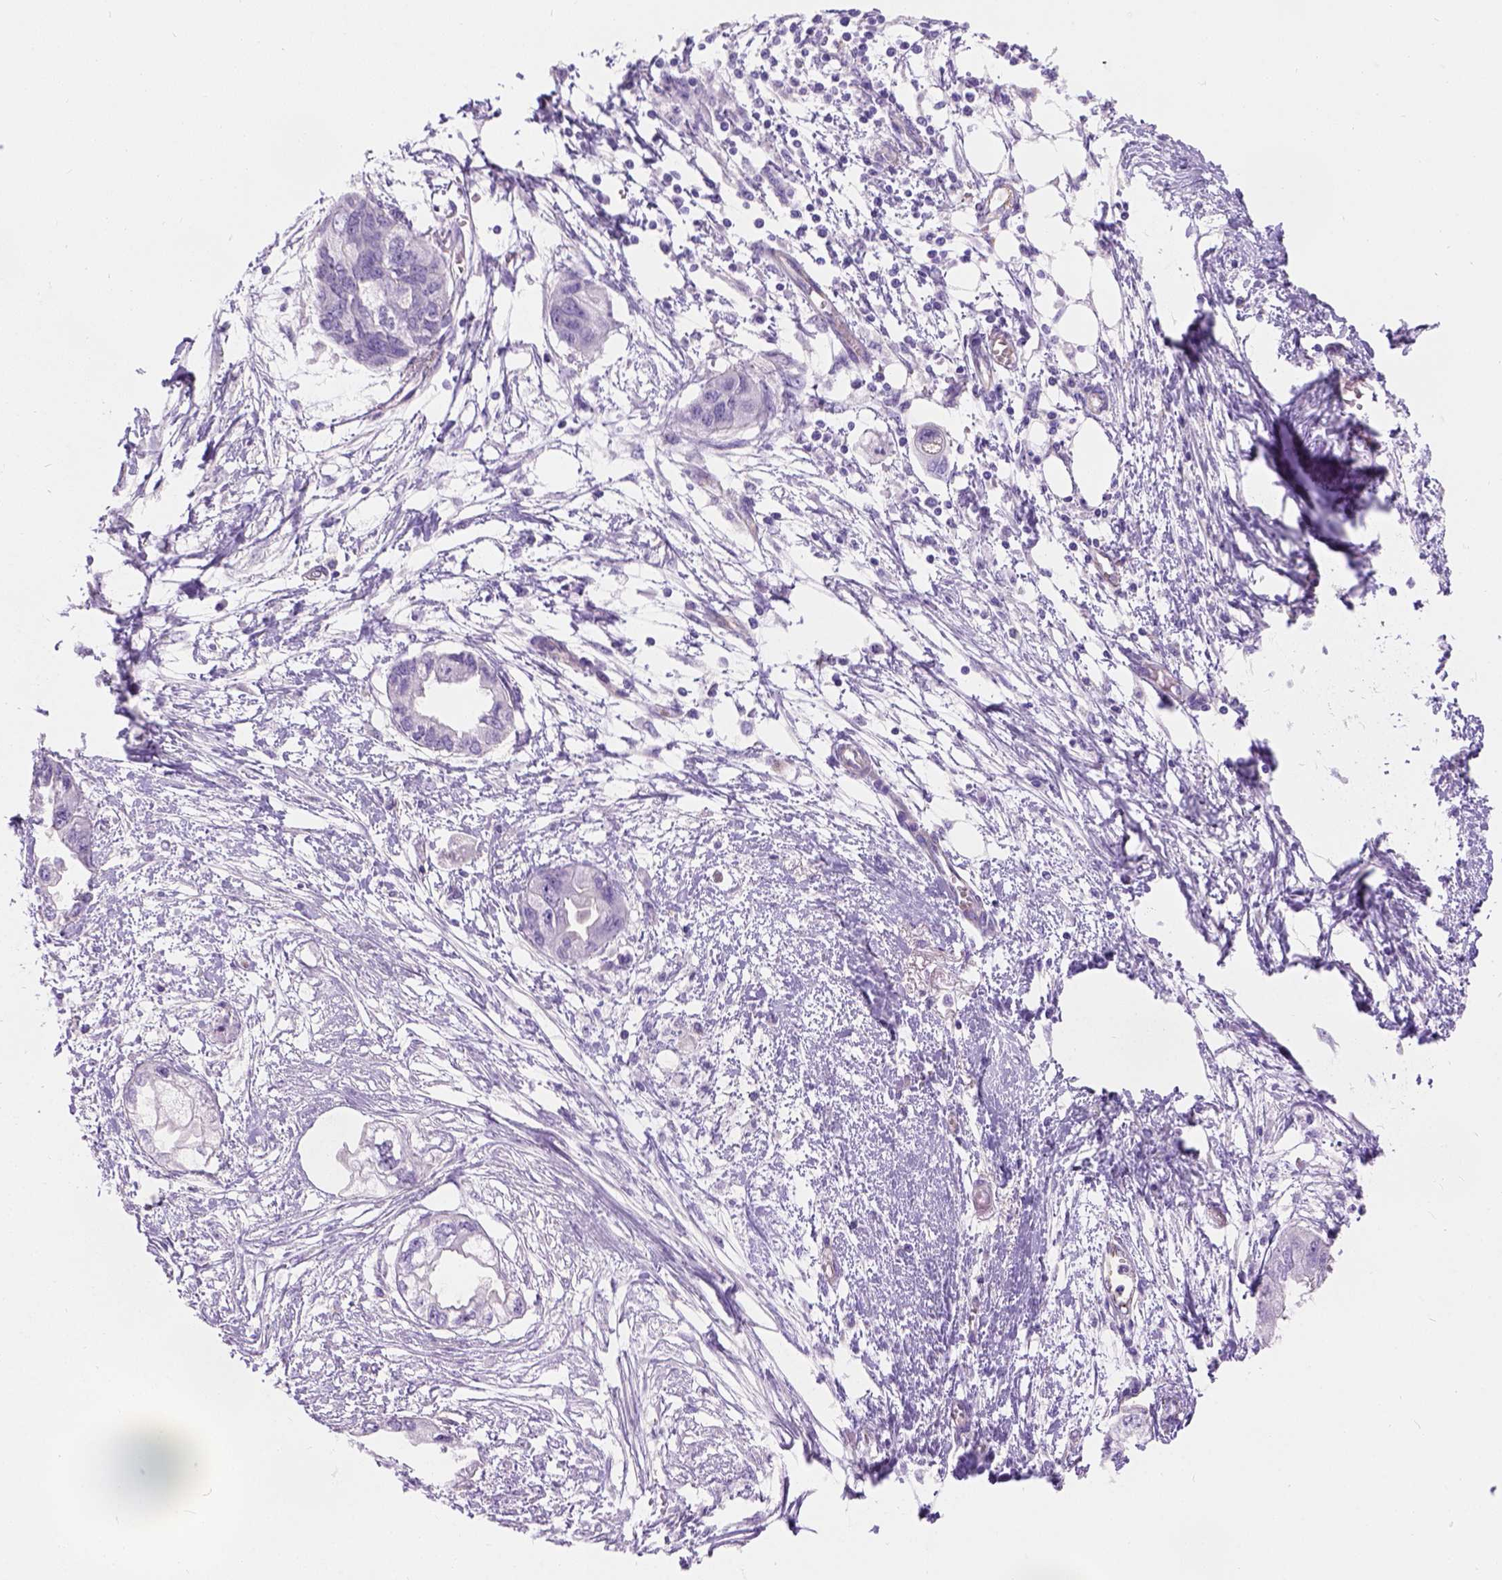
{"staining": {"intensity": "negative", "quantity": "none", "location": "none"}, "tissue": "endometrial cancer", "cell_type": "Tumor cells", "image_type": "cancer", "snomed": [{"axis": "morphology", "description": "Adenocarcinoma, NOS"}, {"axis": "morphology", "description": "Adenocarcinoma, metastatic, NOS"}, {"axis": "topography", "description": "Adipose tissue"}, {"axis": "topography", "description": "Endometrium"}], "caption": "Tumor cells show no significant protein expression in endometrial cancer (metastatic adenocarcinoma).", "gene": "PHF7", "patient": {"sex": "female", "age": 67}}